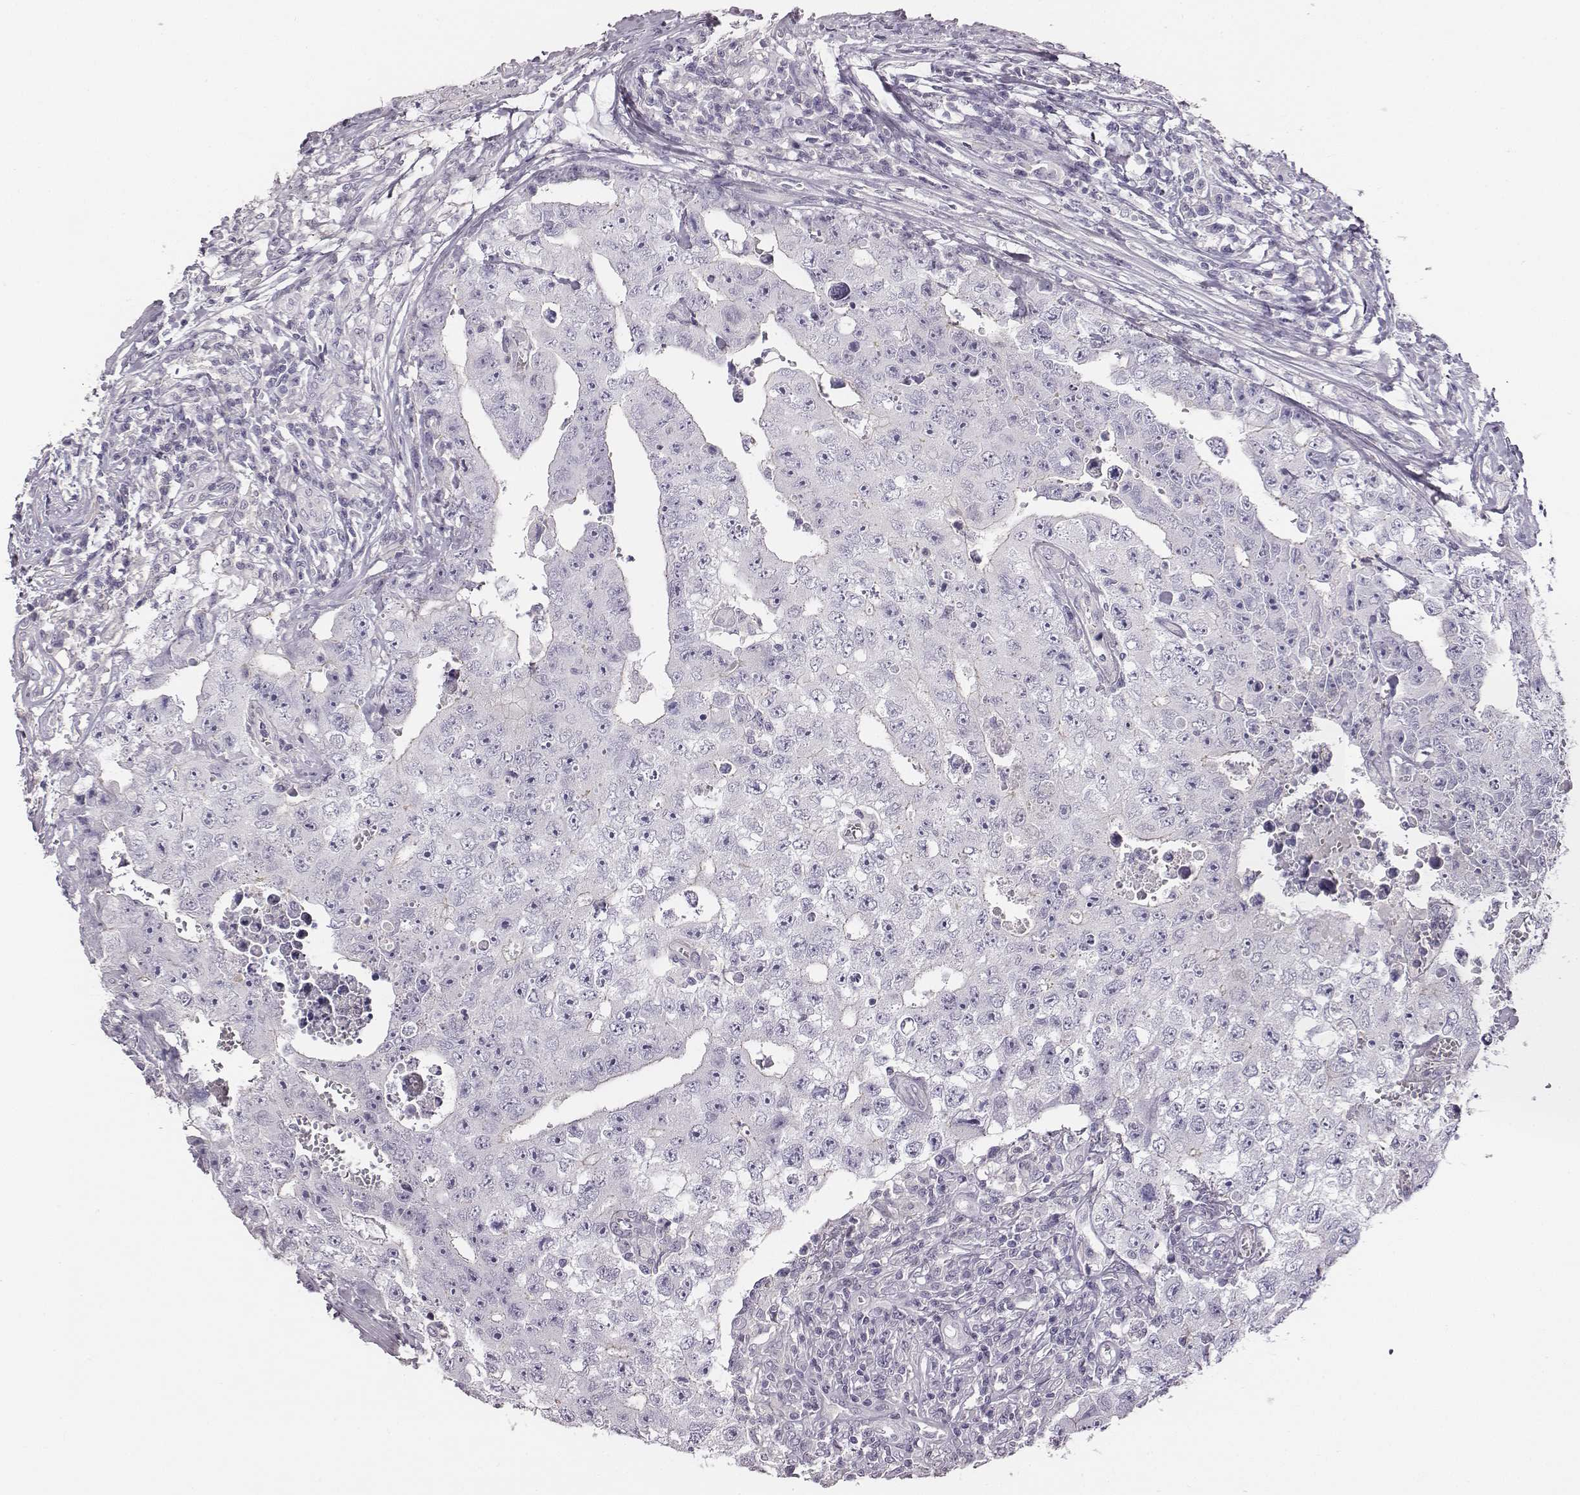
{"staining": {"intensity": "negative", "quantity": "none", "location": "none"}, "tissue": "testis cancer", "cell_type": "Tumor cells", "image_type": "cancer", "snomed": [{"axis": "morphology", "description": "Carcinoma, Embryonal, NOS"}, {"axis": "topography", "description": "Testis"}], "caption": "An image of human embryonal carcinoma (testis) is negative for staining in tumor cells.", "gene": "ADAM7", "patient": {"sex": "male", "age": 36}}